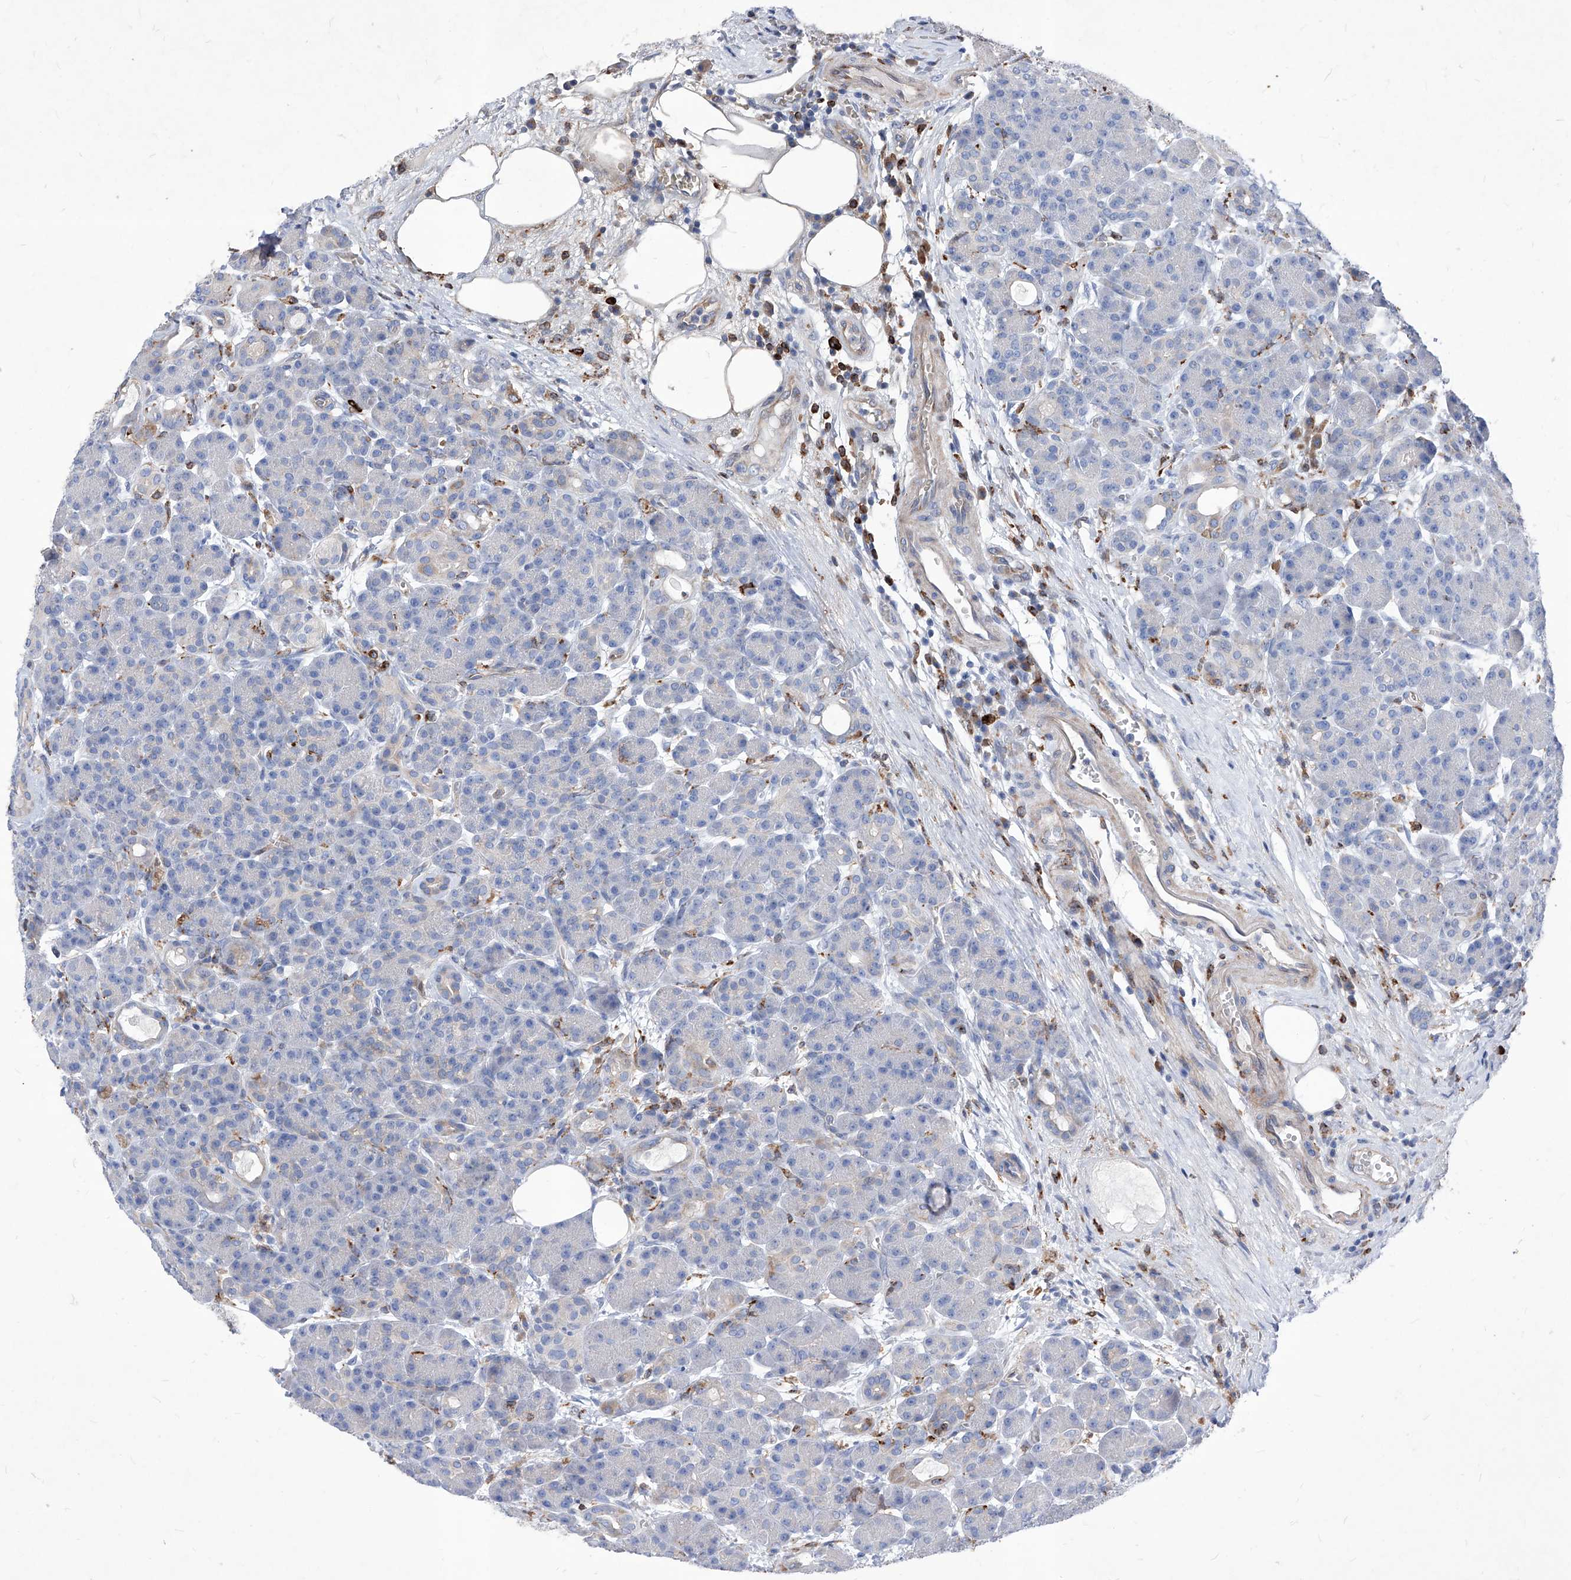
{"staining": {"intensity": "negative", "quantity": "none", "location": "none"}, "tissue": "pancreas", "cell_type": "Exocrine glandular cells", "image_type": "normal", "snomed": [{"axis": "morphology", "description": "Normal tissue, NOS"}, {"axis": "topography", "description": "Pancreas"}], "caption": "Immunohistochemistry image of normal pancreas stained for a protein (brown), which displays no staining in exocrine glandular cells. The staining is performed using DAB (3,3'-diaminobenzidine) brown chromogen with nuclei counter-stained in using hematoxylin.", "gene": "UBOX5", "patient": {"sex": "male", "age": 63}}